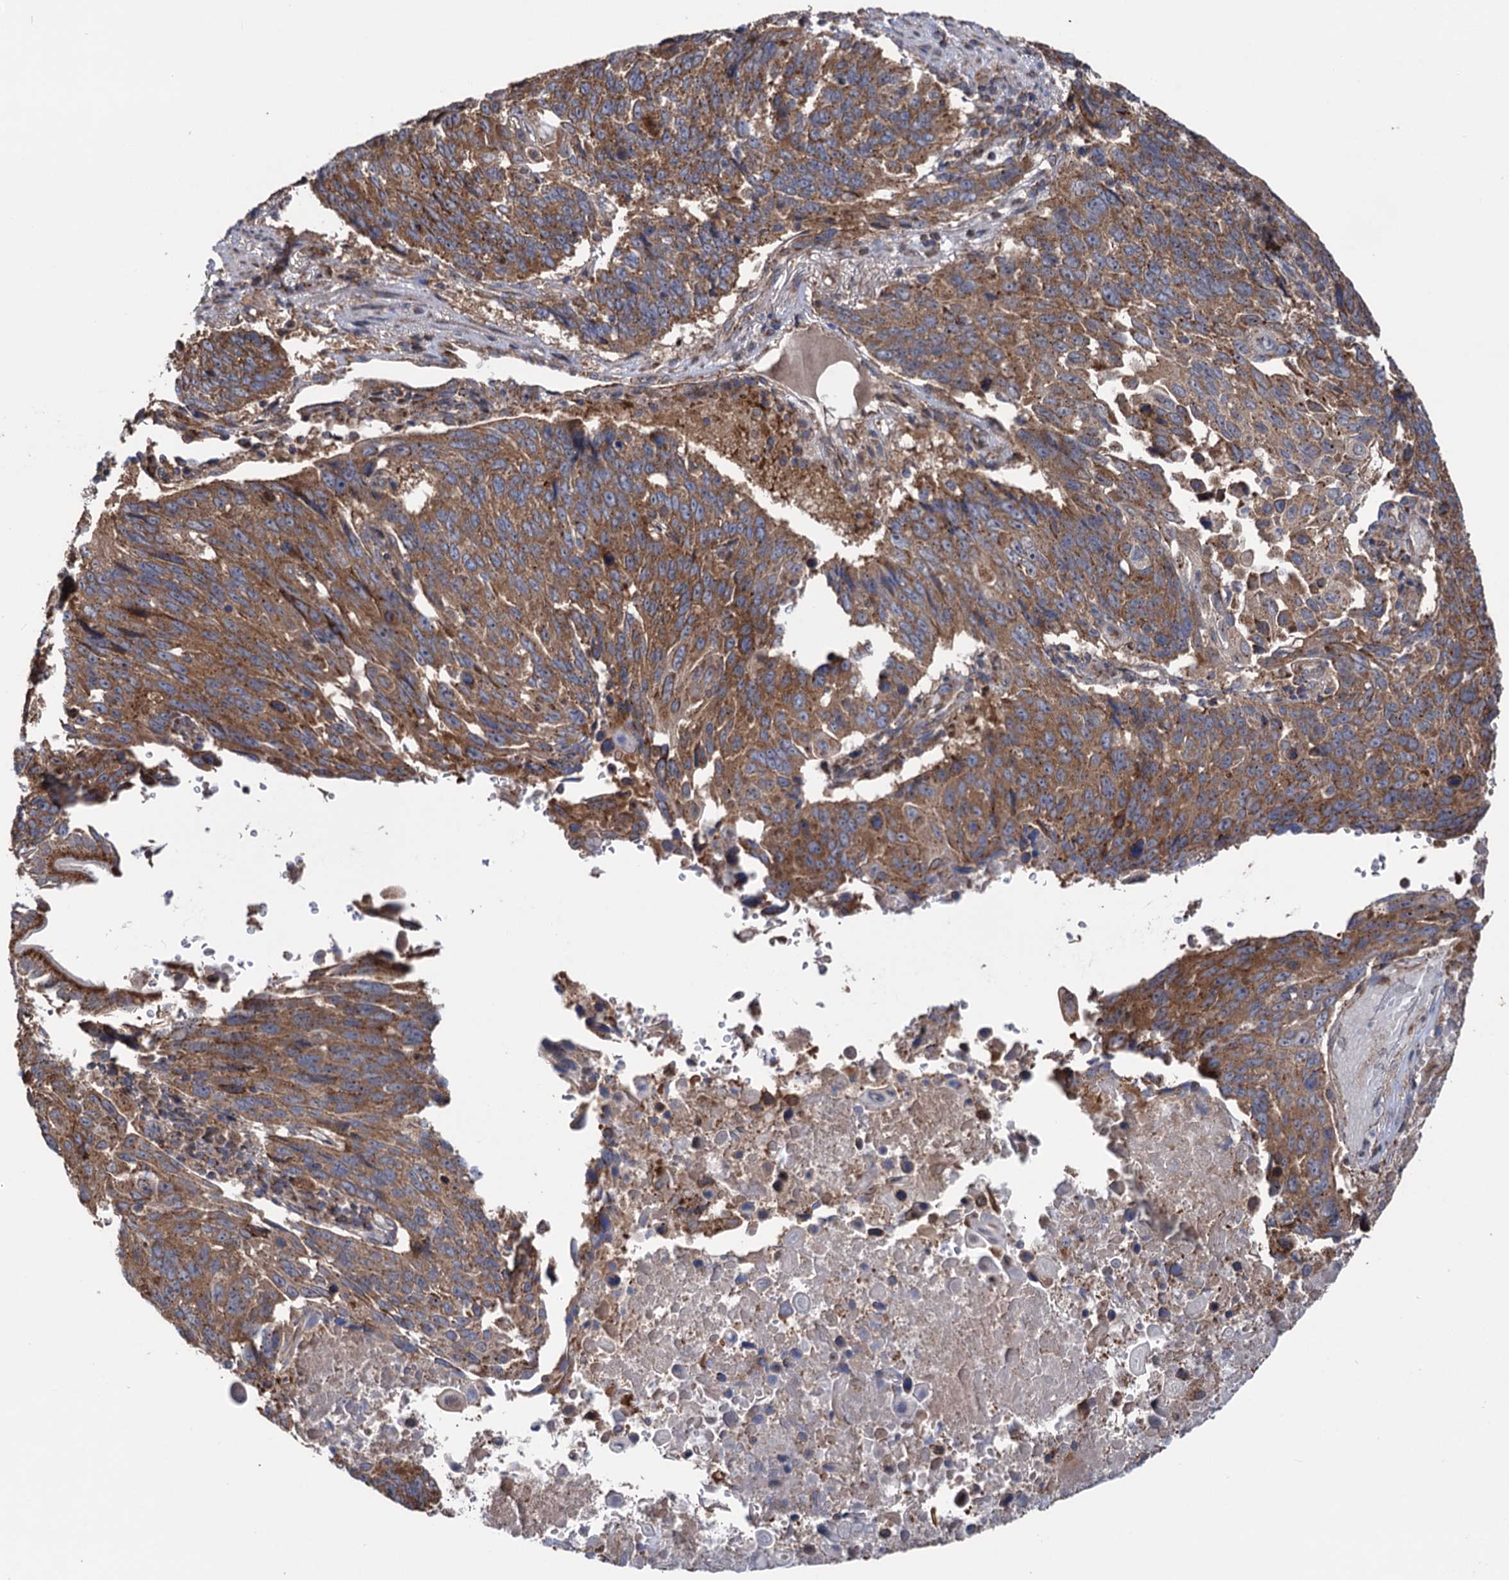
{"staining": {"intensity": "moderate", "quantity": ">75%", "location": "cytoplasmic/membranous"}, "tissue": "lung cancer", "cell_type": "Tumor cells", "image_type": "cancer", "snomed": [{"axis": "morphology", "description": "Squamous cell carcinoma, NOS"}, {"axis": "topography", "description": "Lung"}], "caption": "A medium amount of moderate cytoplasmic/membranous positivity is seen in approximately >75% of tumor cells in lung cancer tissue.", "gene": "SUCLA2", "patient": {"sex": "male", "age": 66}}